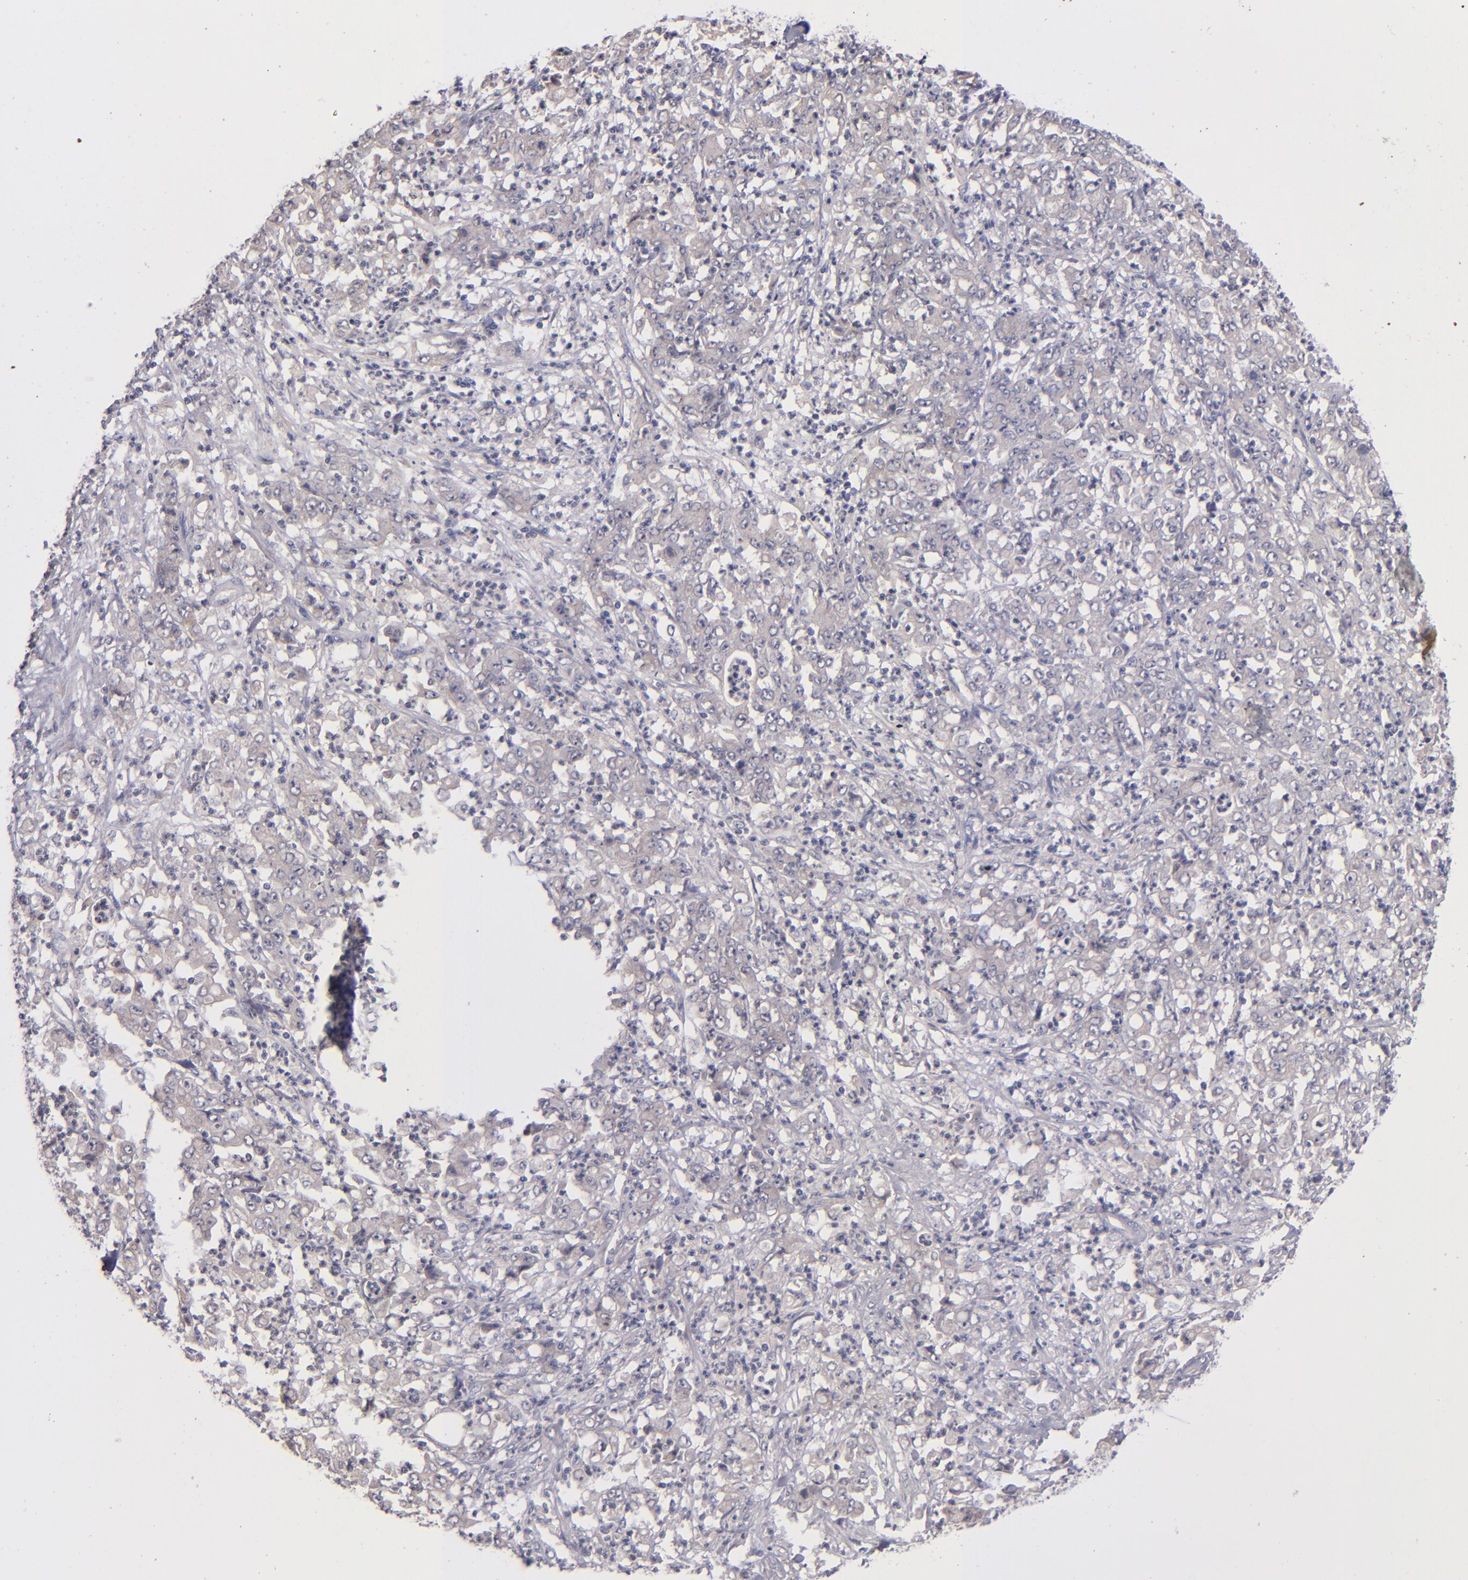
{"staining": {"intensity": "weak", "quantity": "<25%", "location": "cytoplasmic/membranous"}, "tissue": "stomach cancer", "cell_type": "Tumor cells", "image_type": "cancer", "snomed": [{"axis": "morphology", "description": "Adenocarcinoma, NOS"}, {"axis": "topography", "description": "Stomach, lower"}], "caption": "The photomicrograph shows no staining of tumor cells in stomach cancer.", "gene": "TSC2", "patient": {"sex": "female", "age": 71}}